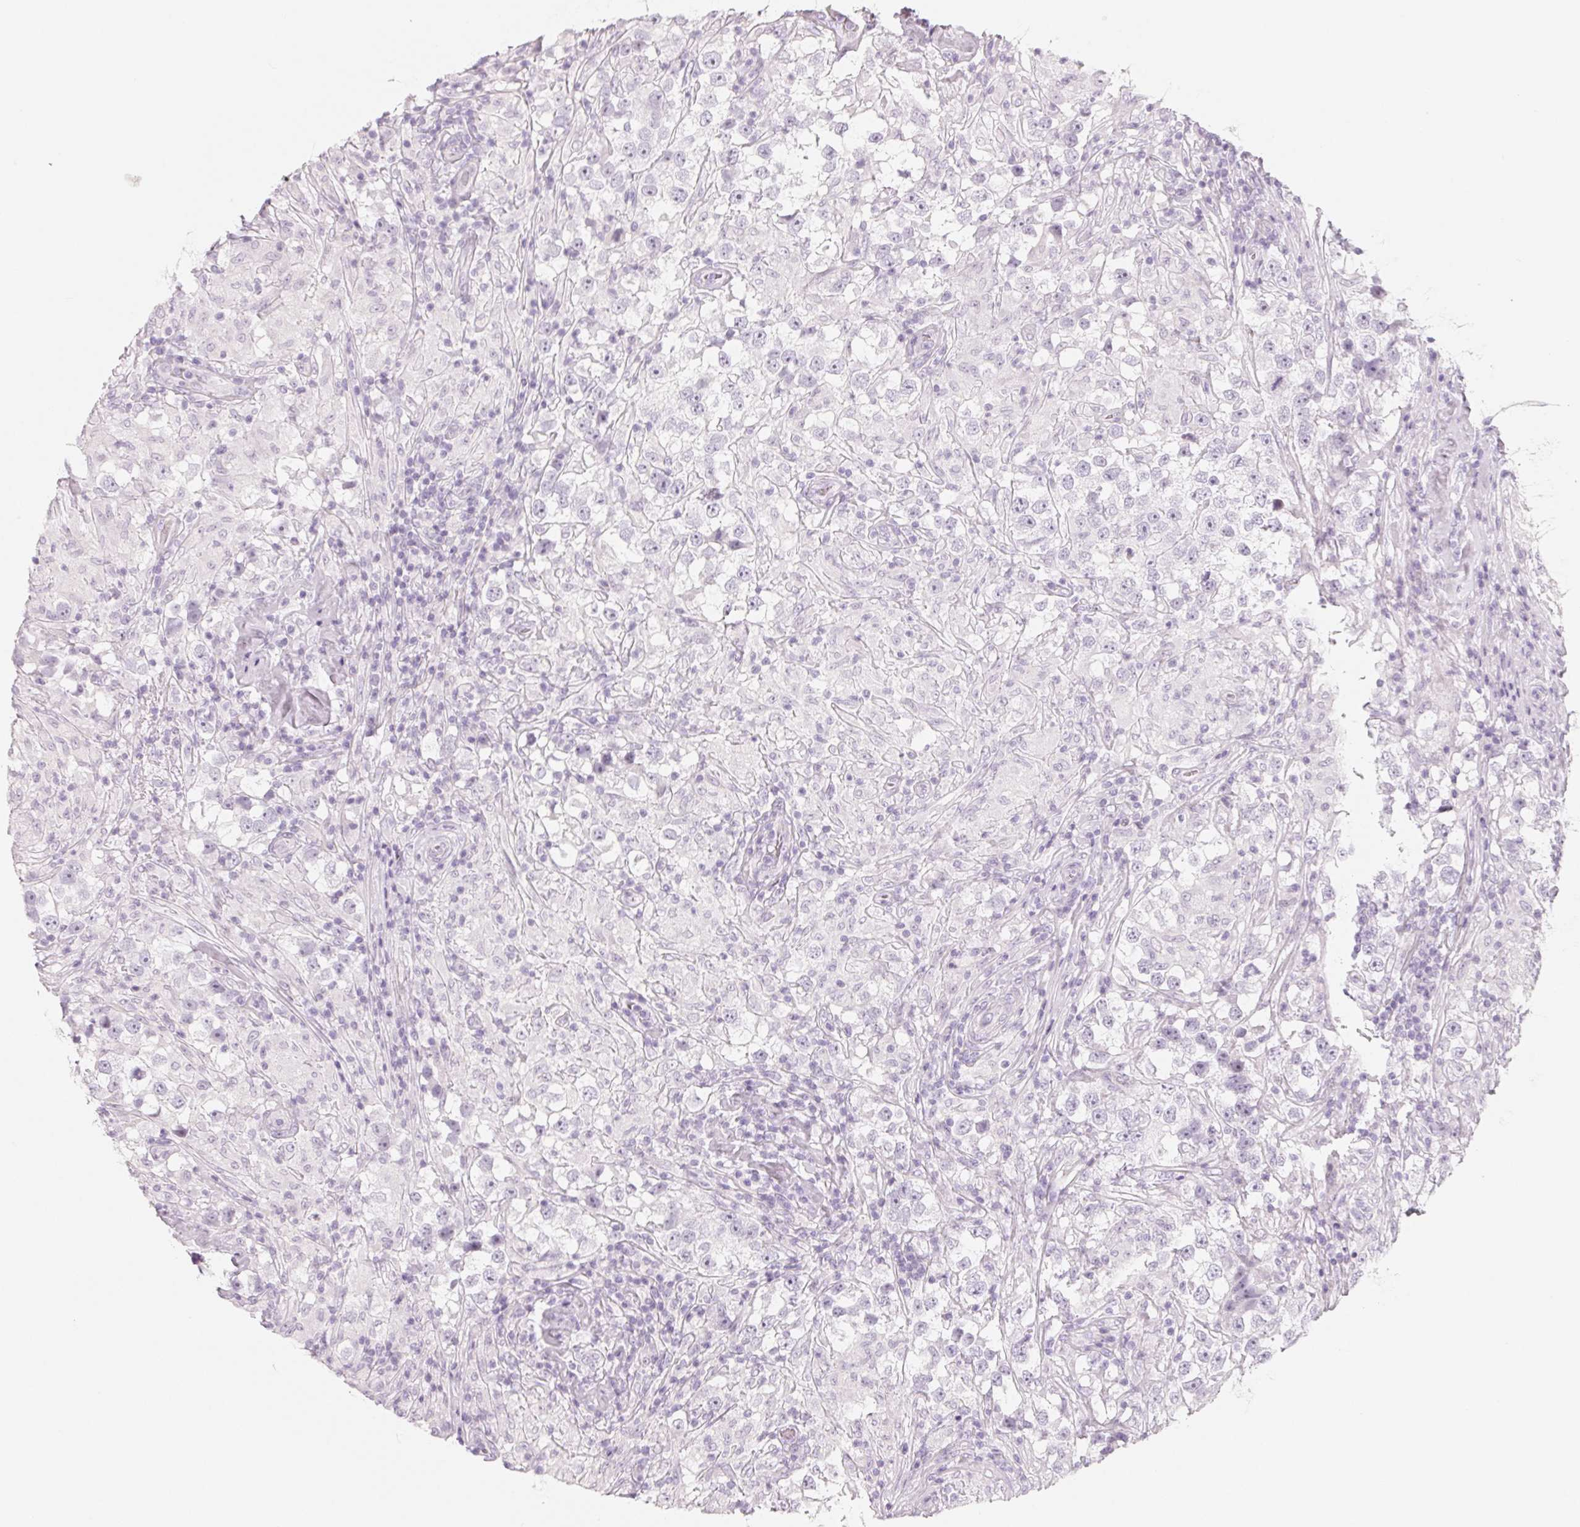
{"staining": {"intensity": "negative", "quantity": "none", "location": "none"}, "tissue": "testis cancer", "cell_type": "Tumor cells", "image_type": "cancer", "snomed": [{"axis": "morphology", "description": "Seminoma, NOS"}, {"axis": "topography", "description": "Testis"}], "caption": "Testis seminoma was stained to show a protein in brown. There is no significant positivity in tumor cells.", "gene": "SH3GL2", "patient": {"sex": "male", "age": 46}}